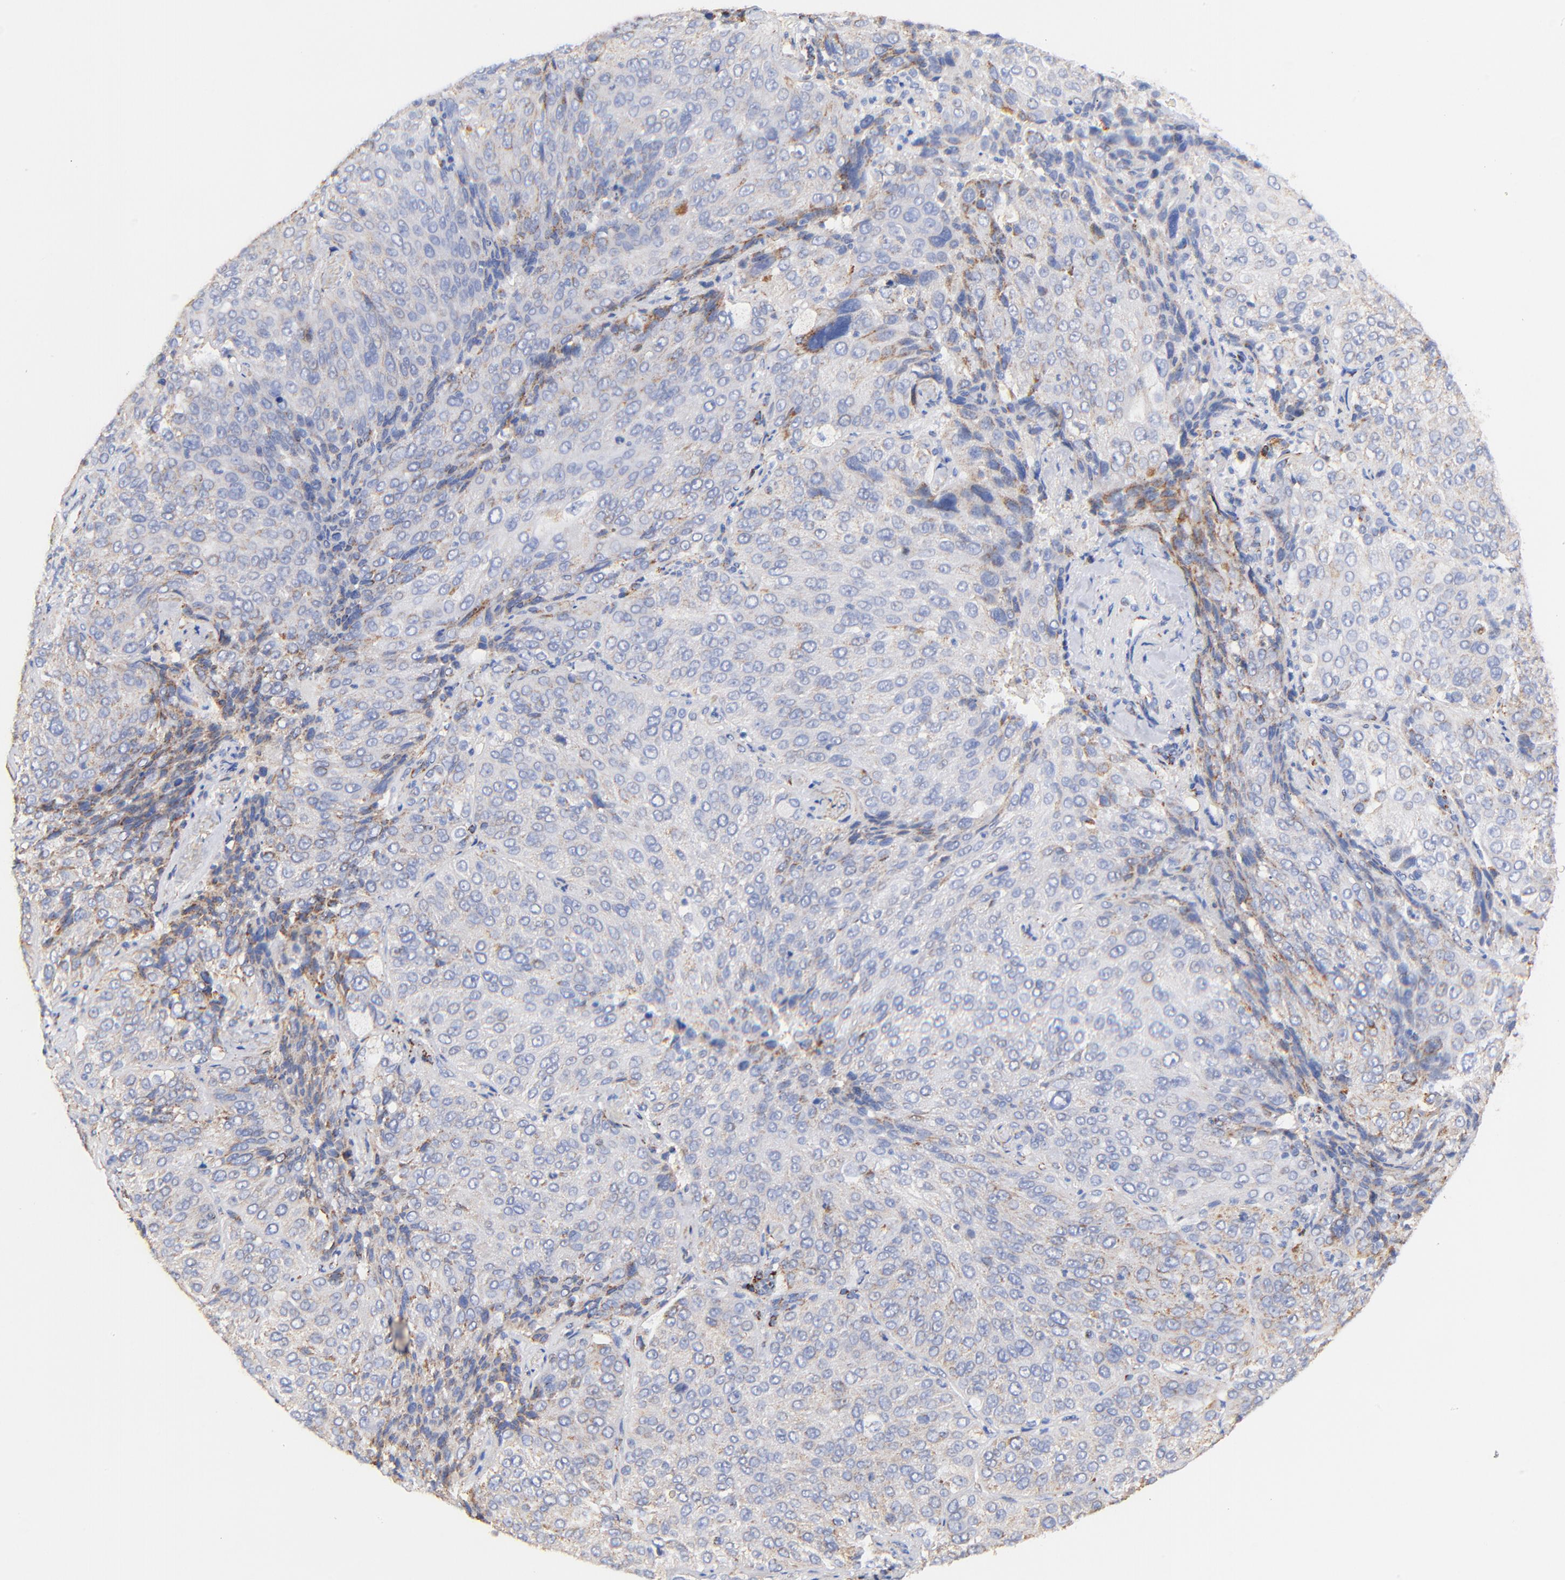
{"staining": {"intensity": "weak", "quantity": "<25%", "location": "cytoplasmic/membranous"}, "tissue": "lung cancer", "cell_type": "Tumor cells", "image_type": "cancer", "snomed": [{"axis": "morphology", "description": "Squamous cell carcinoma, NOS"}, {"axis": "topography", "description": "Lung"}], "caption": "This is a histopathology image of IHC staining of lung cancer (squamous cell carcinoma), which shows no staining in tumor cells. (DAB (3,3'-diaminobenzidine) immunohistochemistry visualized using brightfield microscopy, high magnification).", "gene": "ATP5F1D", "patient": {"sex": "male", "age": 54}}